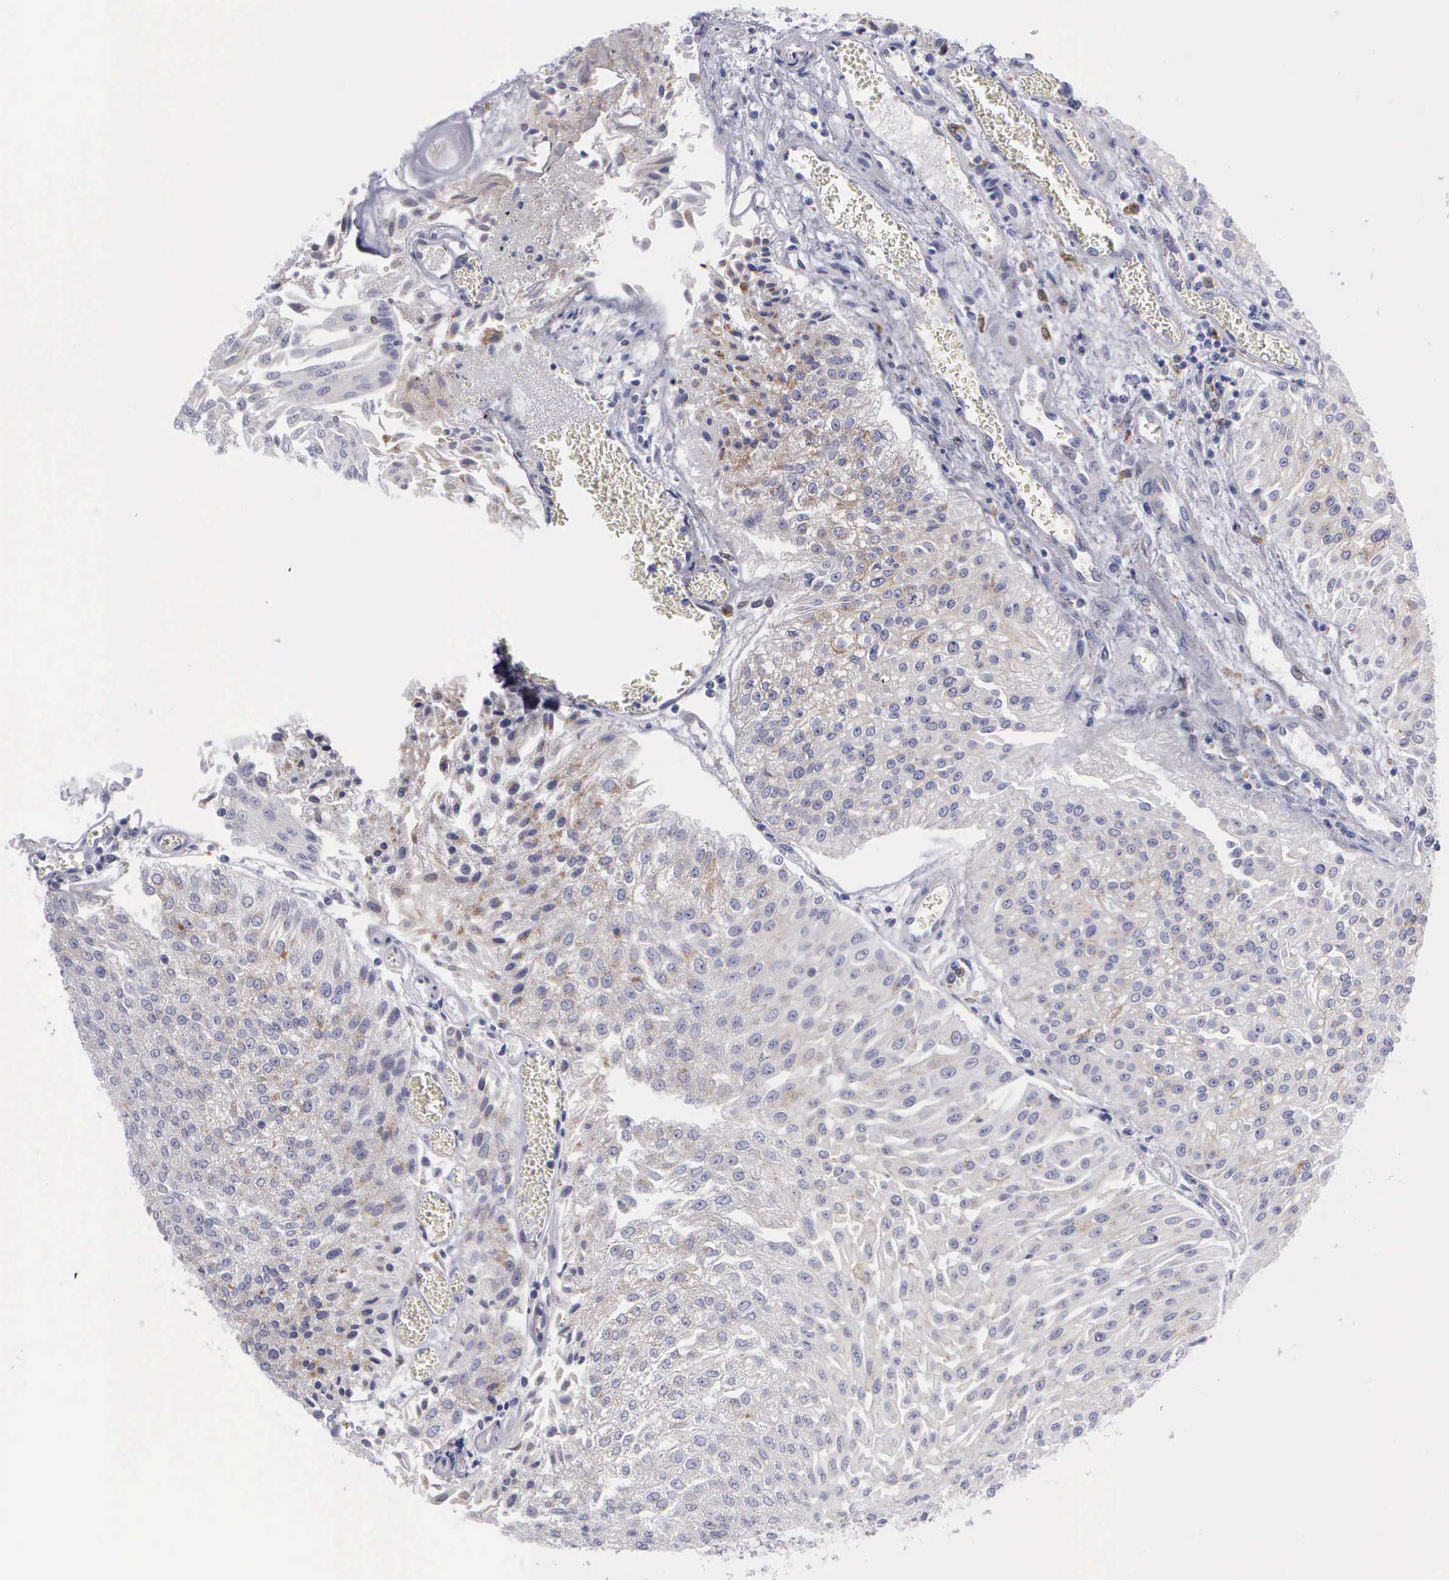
{"staining": {"intensity": "weak", "quantity": "<25%", "location": "cytoplasmic/membranous"}, "tissue": "urothelial cancer", "cell_type": "Tumor cells", "image_type": "cancer", "snomed": [{"axis": "morphology", "description": "Urothelial carcinoma, Low grade"}, {"axis": "topography", "description": "Urinary bladder"}], "caption": "Image shows no significant protein staining in tumor cells of urothelial carcinoma (low-grade). (DAB immunohistochemistry (IHC) visualized using brightfield microscopy, high magnification).", "gene": "TYRP1", "patient": {"sex": "male", "age": 86}}